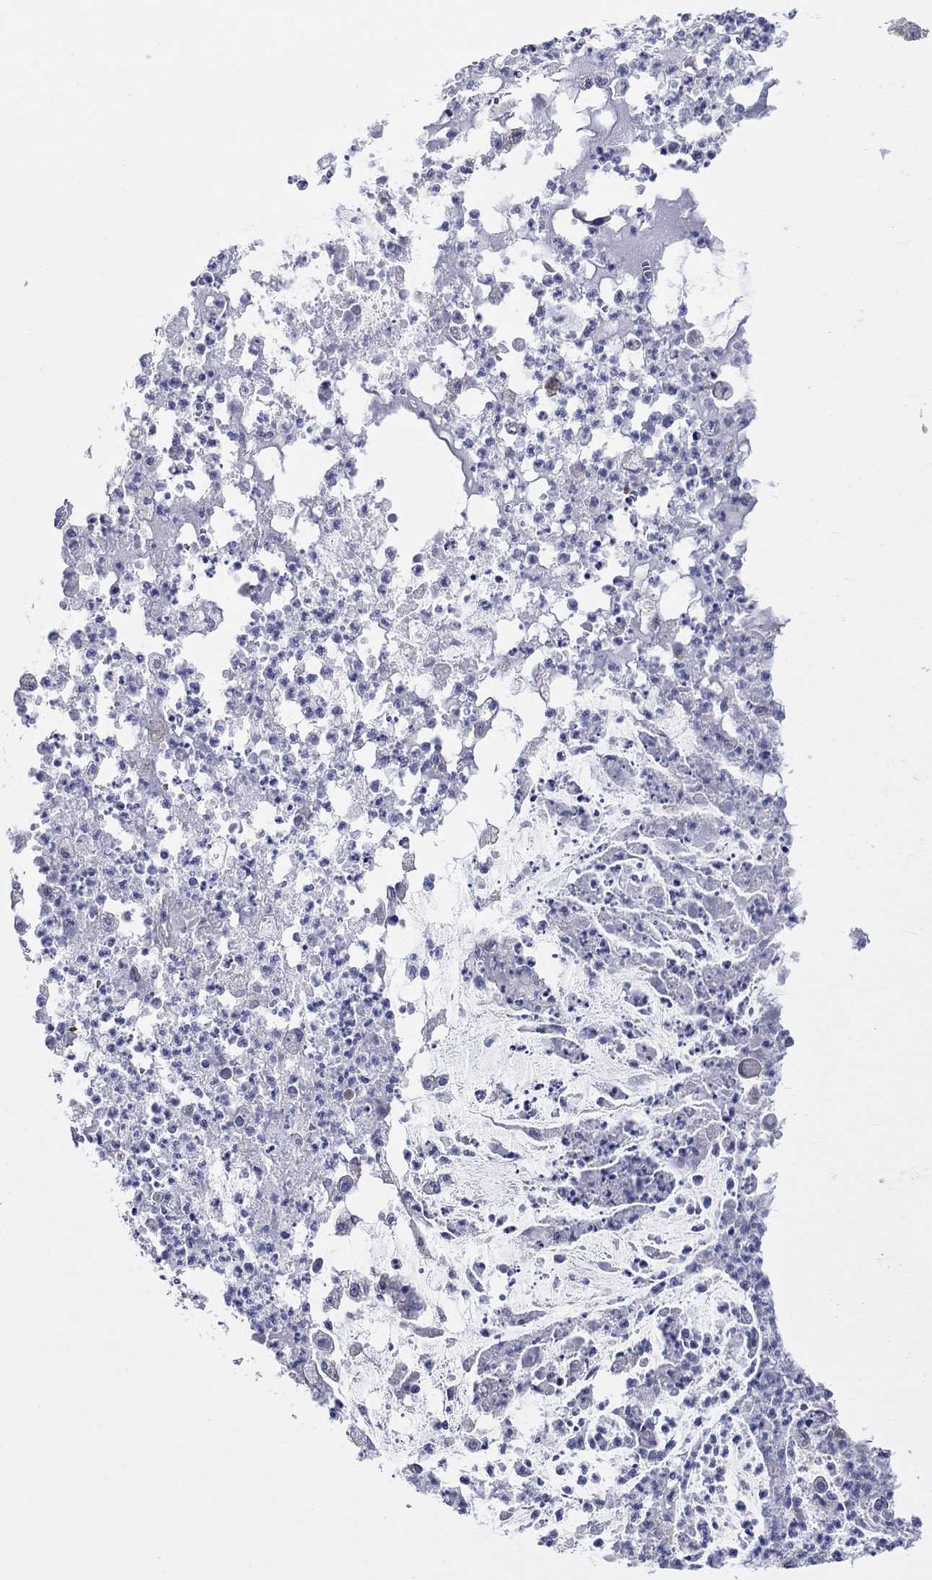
{"staining": {"intensity": "moderate", "quantity": ">75%", "location": "cytoplasmic/membranous"}, "tissue": "pancreatic cancer", "cell_type": "Tumor cells", "image_type": "cancer", "snomed": [{"axis": "morphology", "description": "Normal tissue, NOS"}, {"axis": "morphology", "description": "Adenocarcinoma, NOS"}, {"axis": "topography", "description": "Pancreas"}], "caption": "Protein staining of adenocarcinoma (pancreatic) tissue shows moderate cytoplasmic/membranous expression in about >75% of tumor cells. Immunohistochemistry stains the protein in brown and the nuclei are stained blue.", "gene": "TMEM59", "patient": {"sex": "female", "age": 58}}